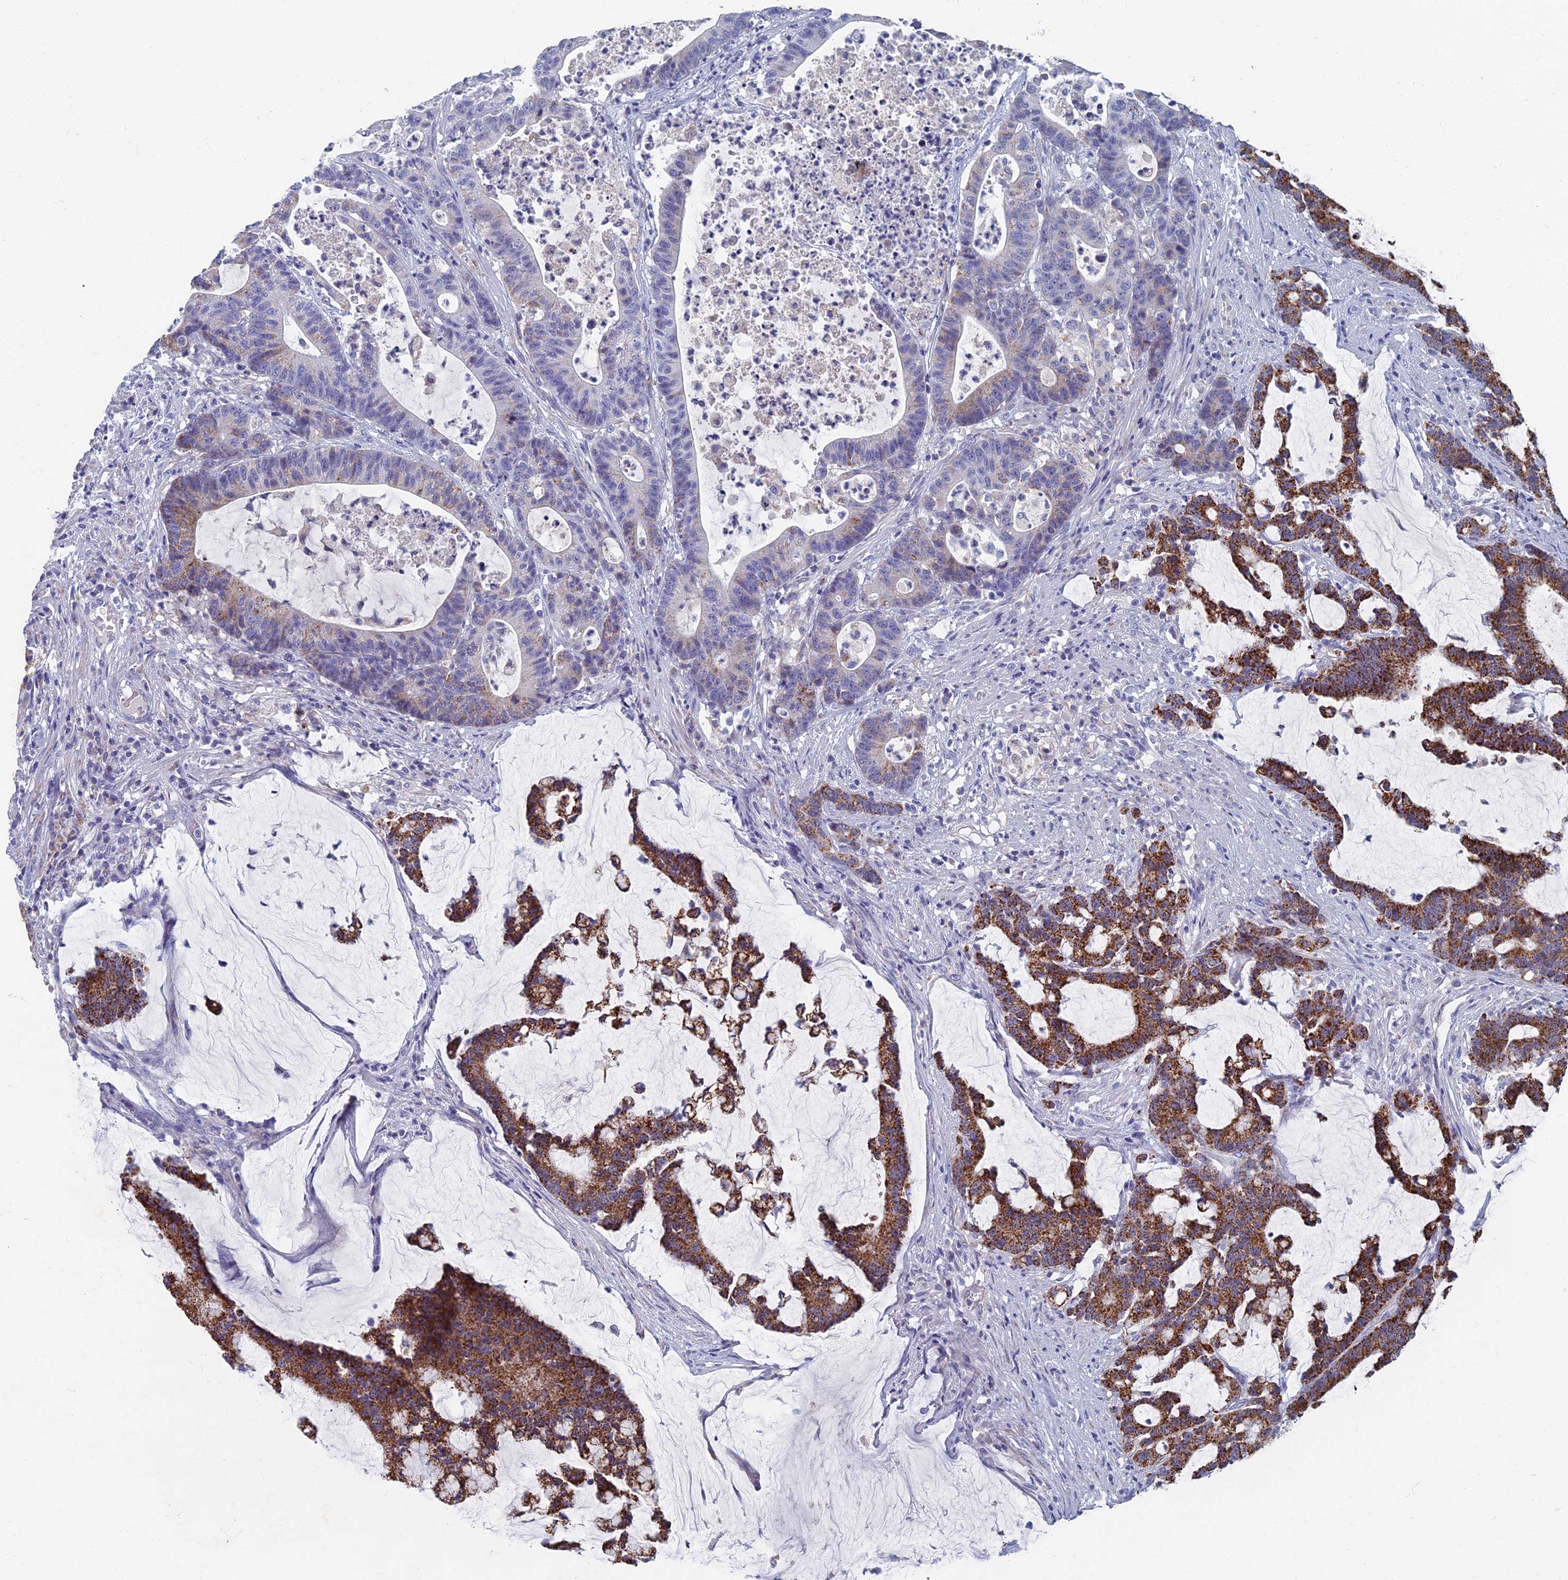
{"staining": {"intensity": "strong", "quantity": "25%-75%", "location": "cytoplasmic/membranous"}, "tissue": "colorectal cancer", "cell_type": "Tumor cells", "image_type": "cancer", "snomed": [{"axis": "morphology", "description": "Adenocarcinoma, NOS"}, {"axis": "topography", "description": "Colon"}], "caption": "Colorectal cancer stained with DAB immunohistochemistry reveals high levels of strong cytoplasmic/membranous staining in about 25%-75% of tumor cells.", "gene": "OAT", "patient": {"sex": "female", "age": 84}}